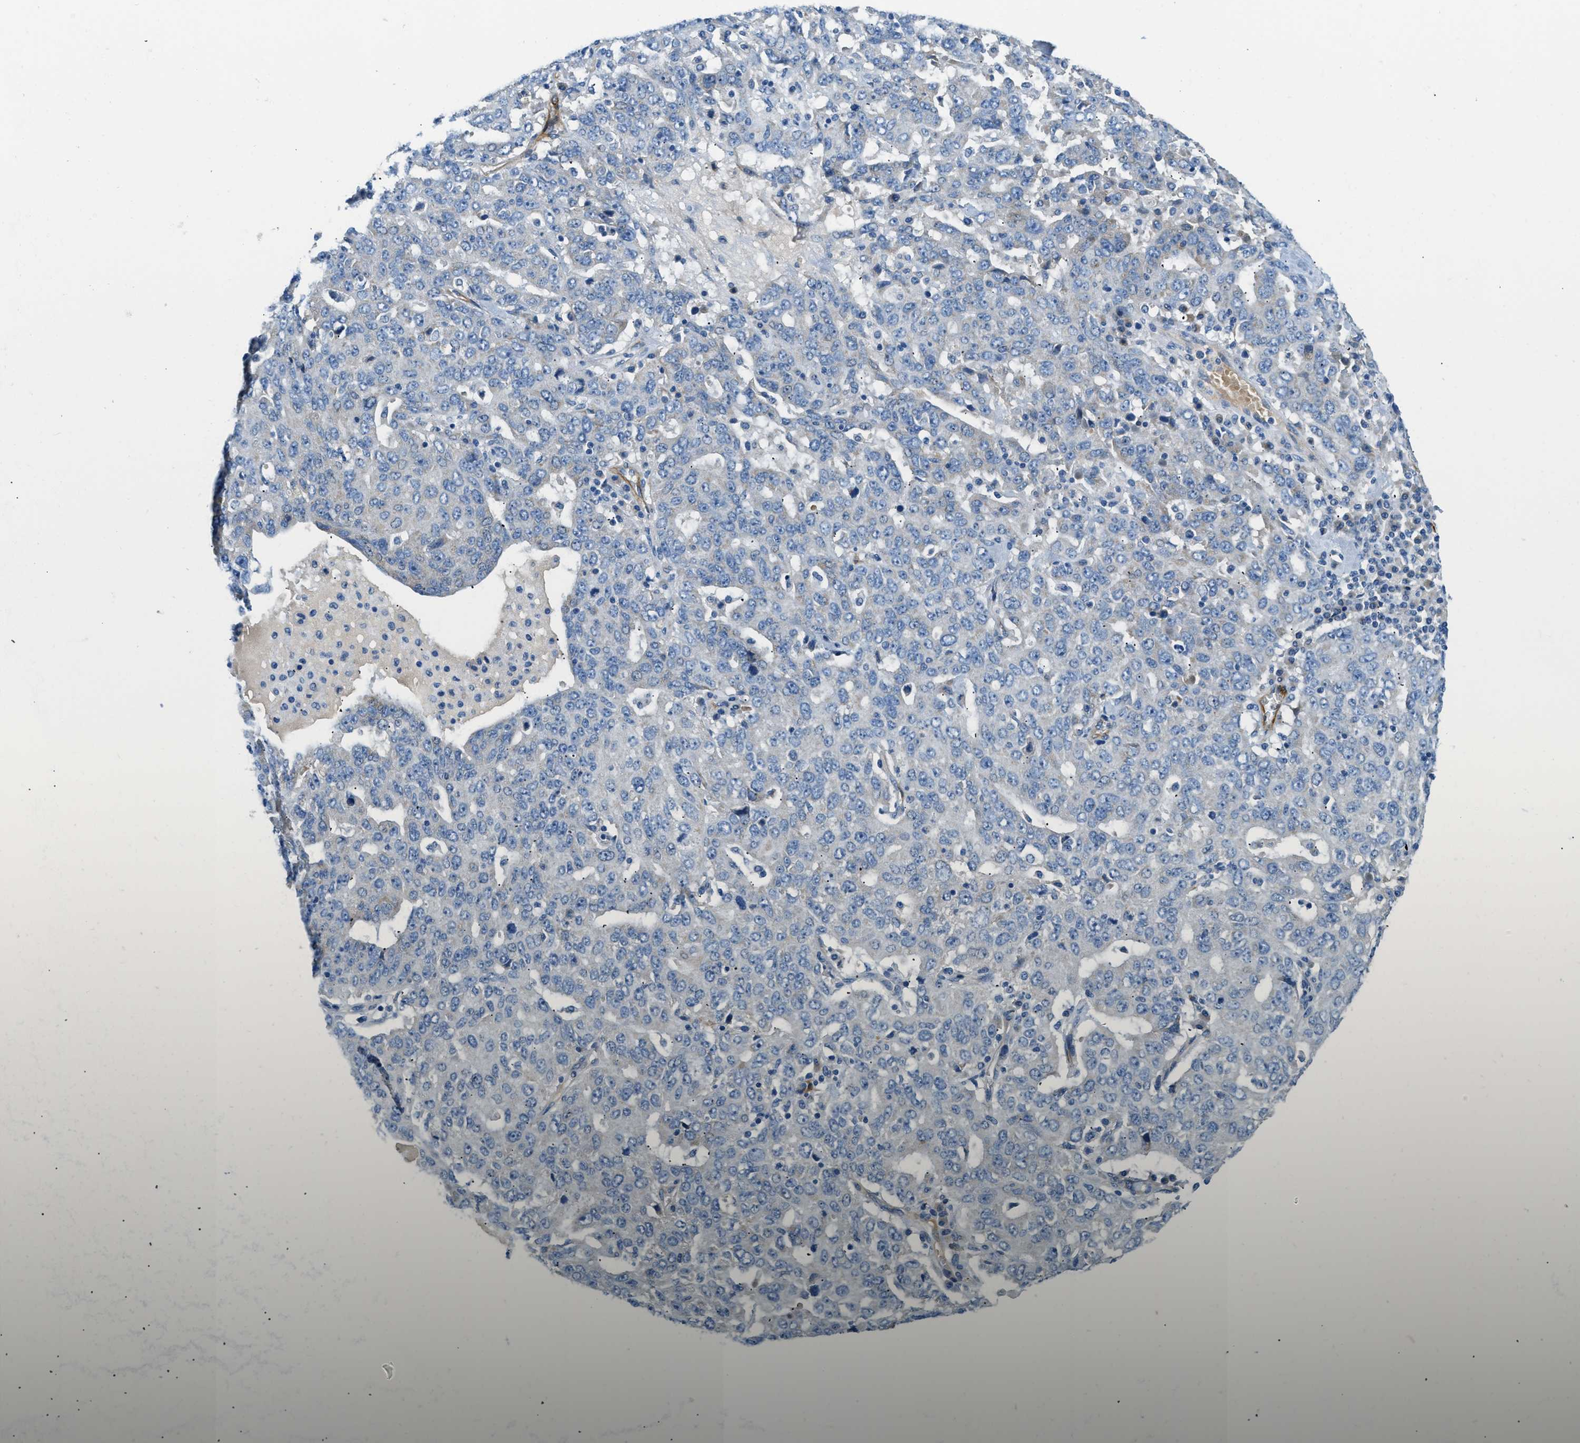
{"staining": {"intensity": "negative", "quantity": "none", "location": "none"}, "tissue": "ovarian cancer", "cell_type": "Tumor cells", "image_type": "cancer", "snomed": [{"axis": "morphology", "description": "Carcinoma, endometroid"}, {"axis": "topography", "description": "Ovary"}], "caption": "Immunohistochemistry photomicrograph of neoplastic tissue: human endometroid carcinoma (ovarian) stained with DAB (3,3'-diaminobenzidine) shows no significant protein staining in tumor cells.", "gene": "COL15A1", "patient": {"sex": "female", "age": 62}}